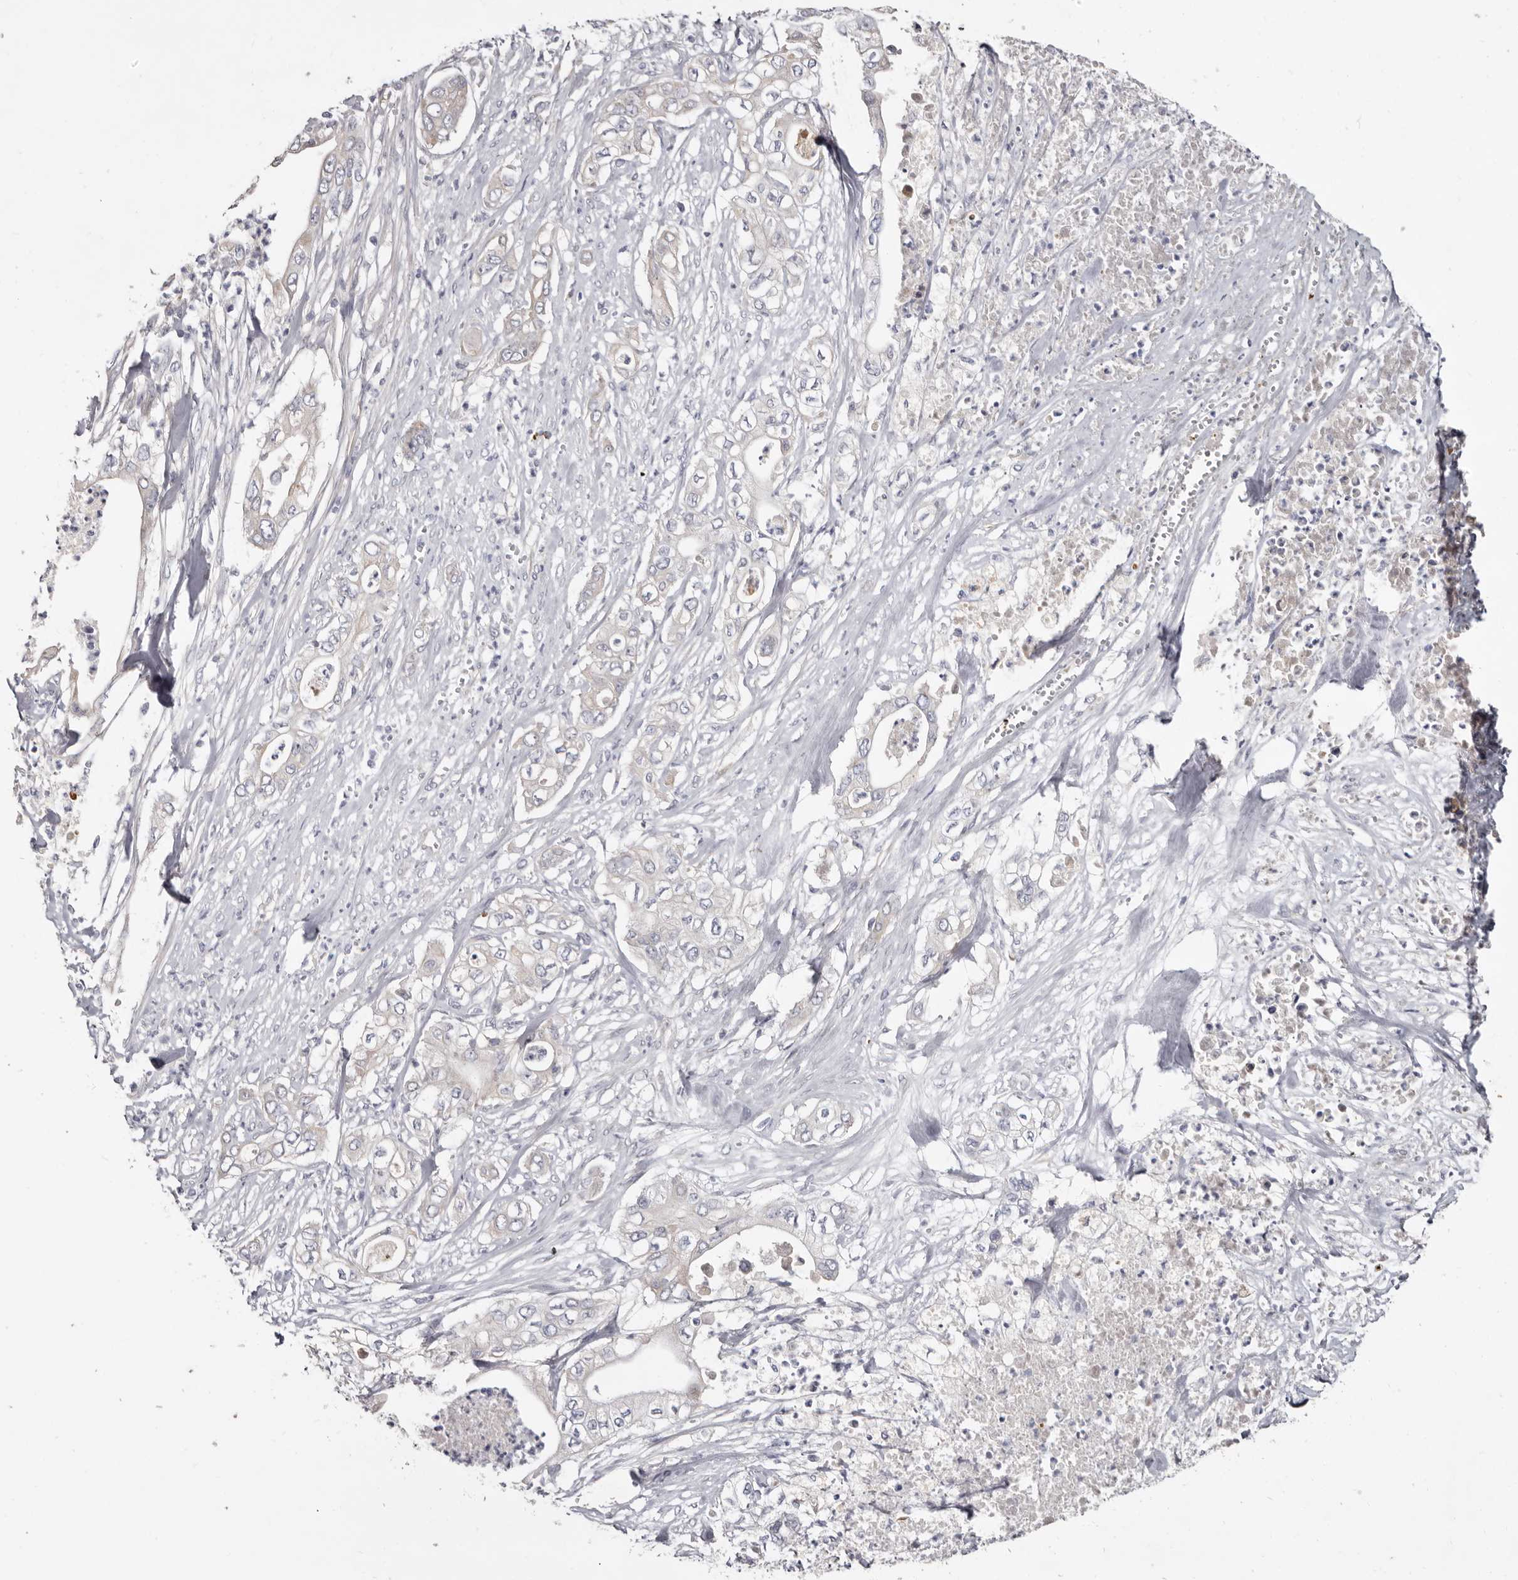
{"staining": {"intensity": "negative", "quantity": "none", "location": "none"}, "tissue": "pancreatic cancer", "cell_type": "Tumor cells", "image_type": "cancer", "snomed": [{"axis": "morphology", "description": "Adenocarcinoma, NOS"}, {"axis": "topography", "description": "Pancreas"}], "caption": "A high-resolution image shows immunohistochemistry staining of pancreatic cancer, which reveals no significant staining in tumor cells. (DAB (3,3'-diaminobenzidine) IHC, high magnification).", "gene": "SPTA1", "patient": {"sex": "female", "age": 78}}